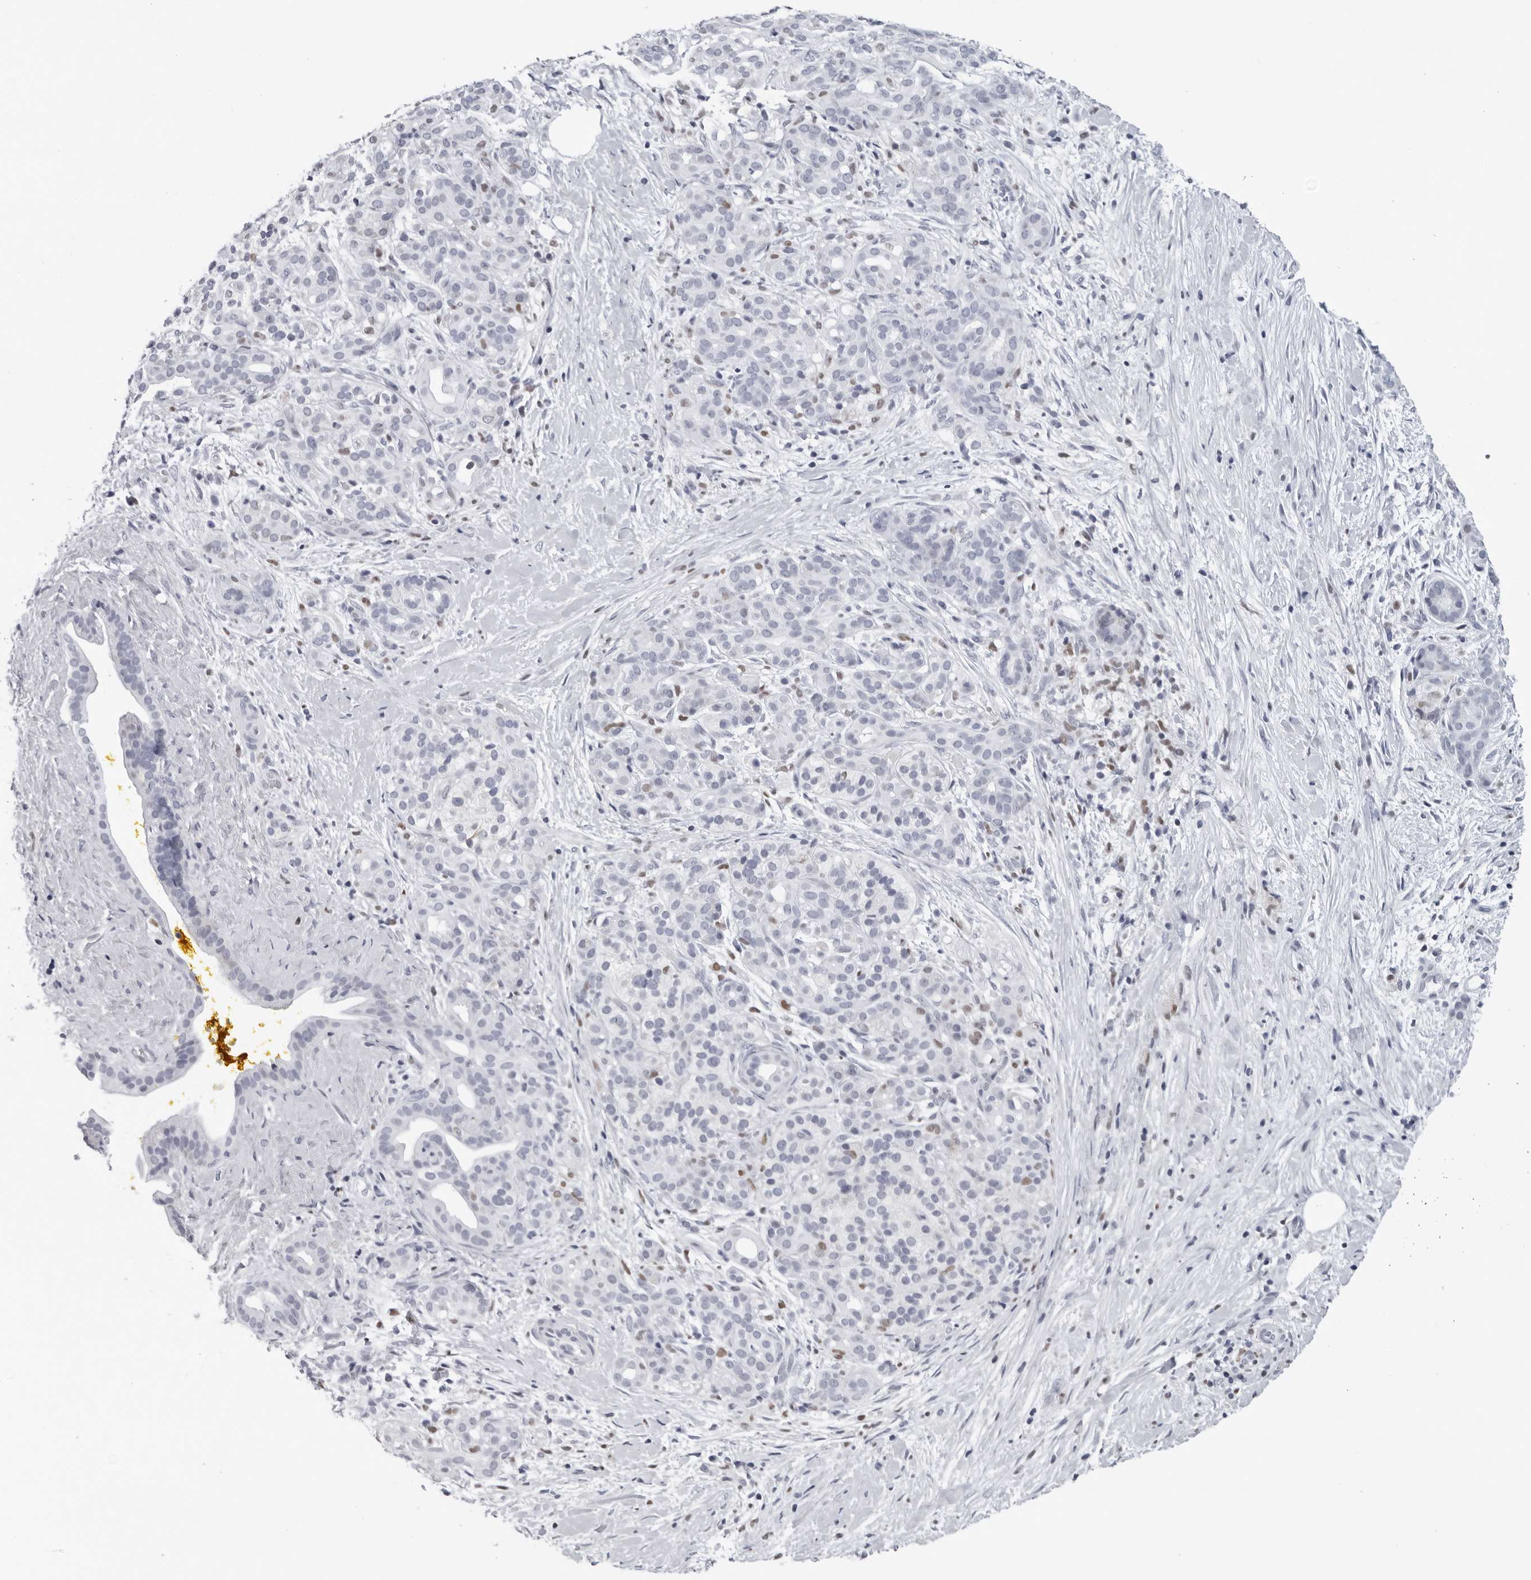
{"staining": {"intensity": "negative", "quantity": "none", "location": "none"}, "tissue": "pancreatic cancer", "cell_type": "Tumor cells", "image_type": "cancer", "snomed": [{"axis": "morphology", "description": "Adenocarcinoma, NOS"}, {"axis": "topography", "description": "Pancreas"}], "caption": "This is an immunohistochemistry histopathology image of human adenocarcinoma (pancreatic). There is no staining in tumor cells.", "gene": "CPT2", "patient": {"sex": "male", "age": 58}}